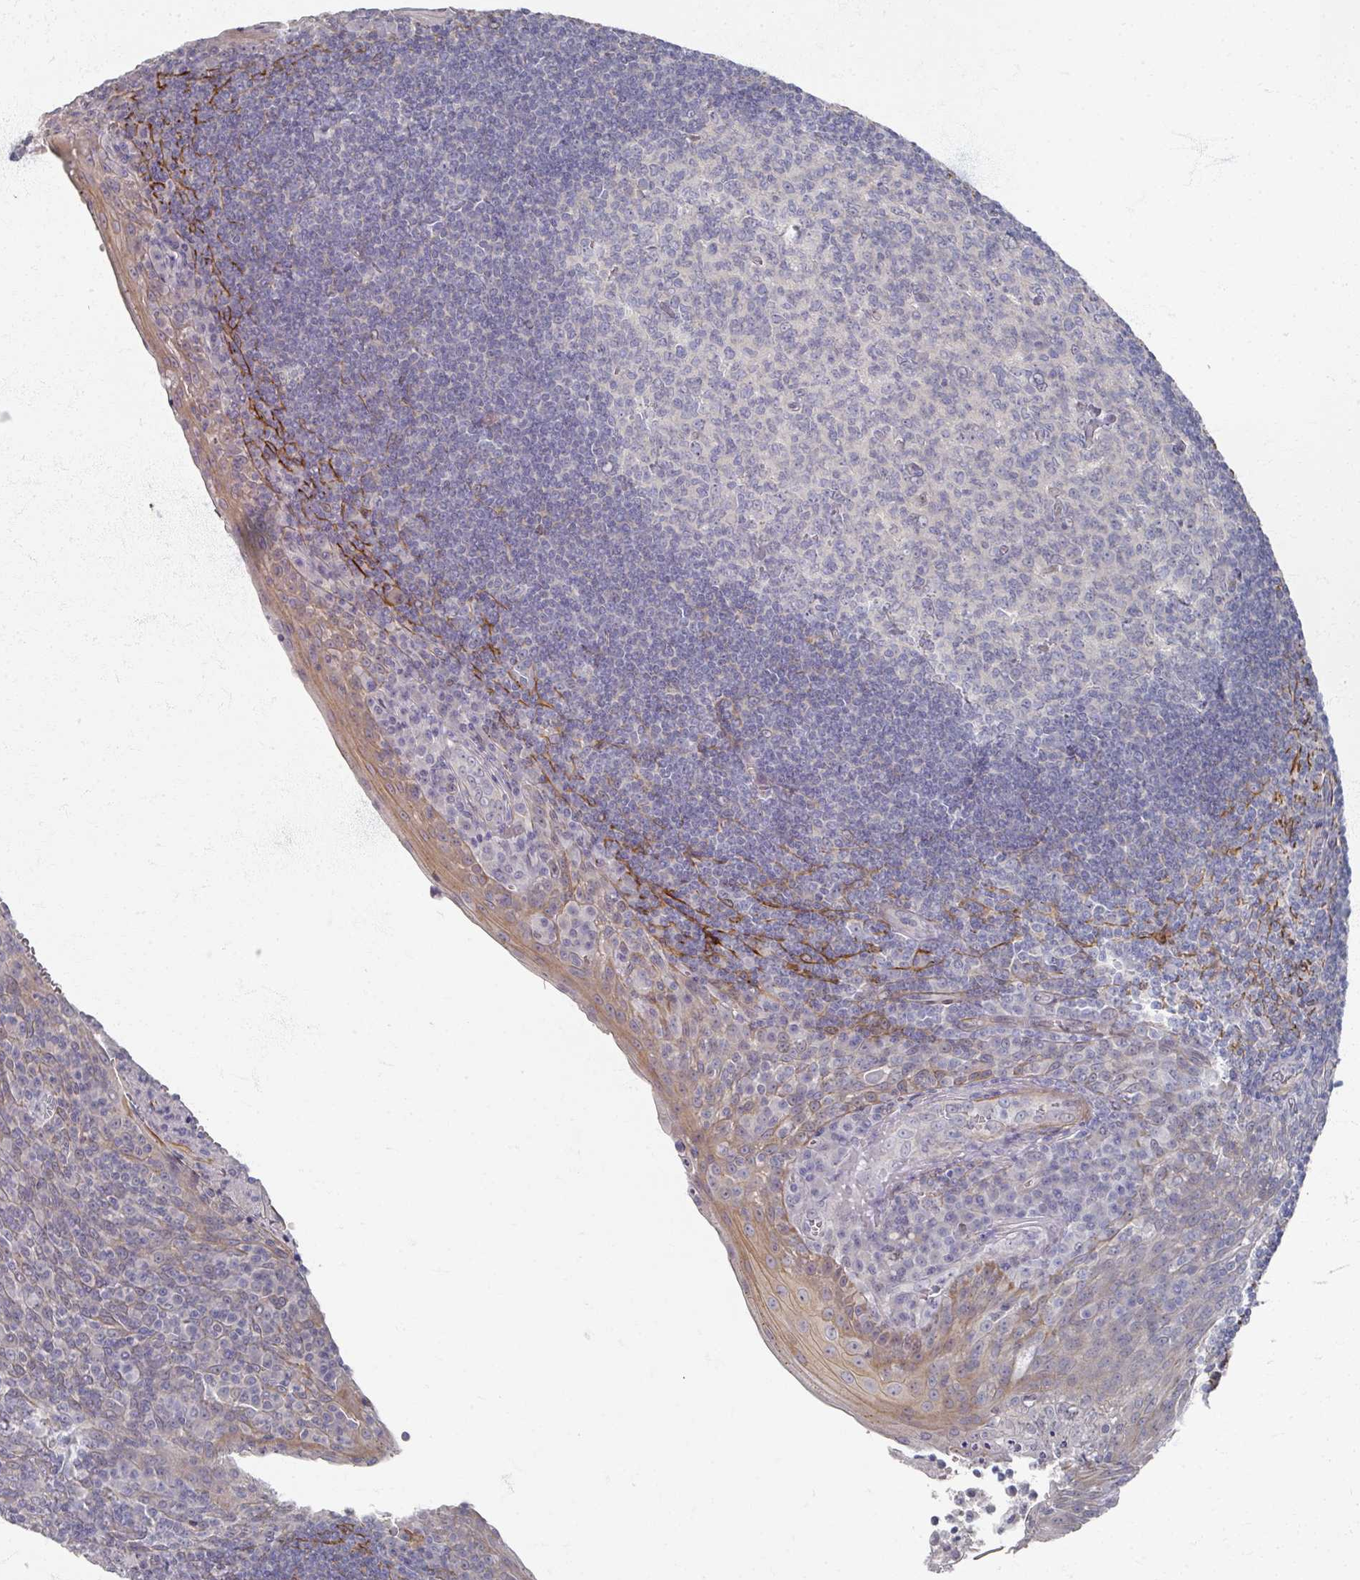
{"staining": {"intensity": "negative", "quantity": "none", "location": "none"}, "tissue": "tonsil", "cell_type": "Germinal center cells", "image_type": "normal", "snomed": [{"axis": "morphology", "description": "Normal tissue, NOS"}, {"axis": "topography", "description": "Tonsil"}], "caption": "Immunohistochemistry (IHC) photomicrograph of unremarkable tonsil: human tonsil stained with DAB reveals no significant protein staining in germinal center cells.", "gene": "TTYH3", "patient": {"sex": "male", "age": 27}}